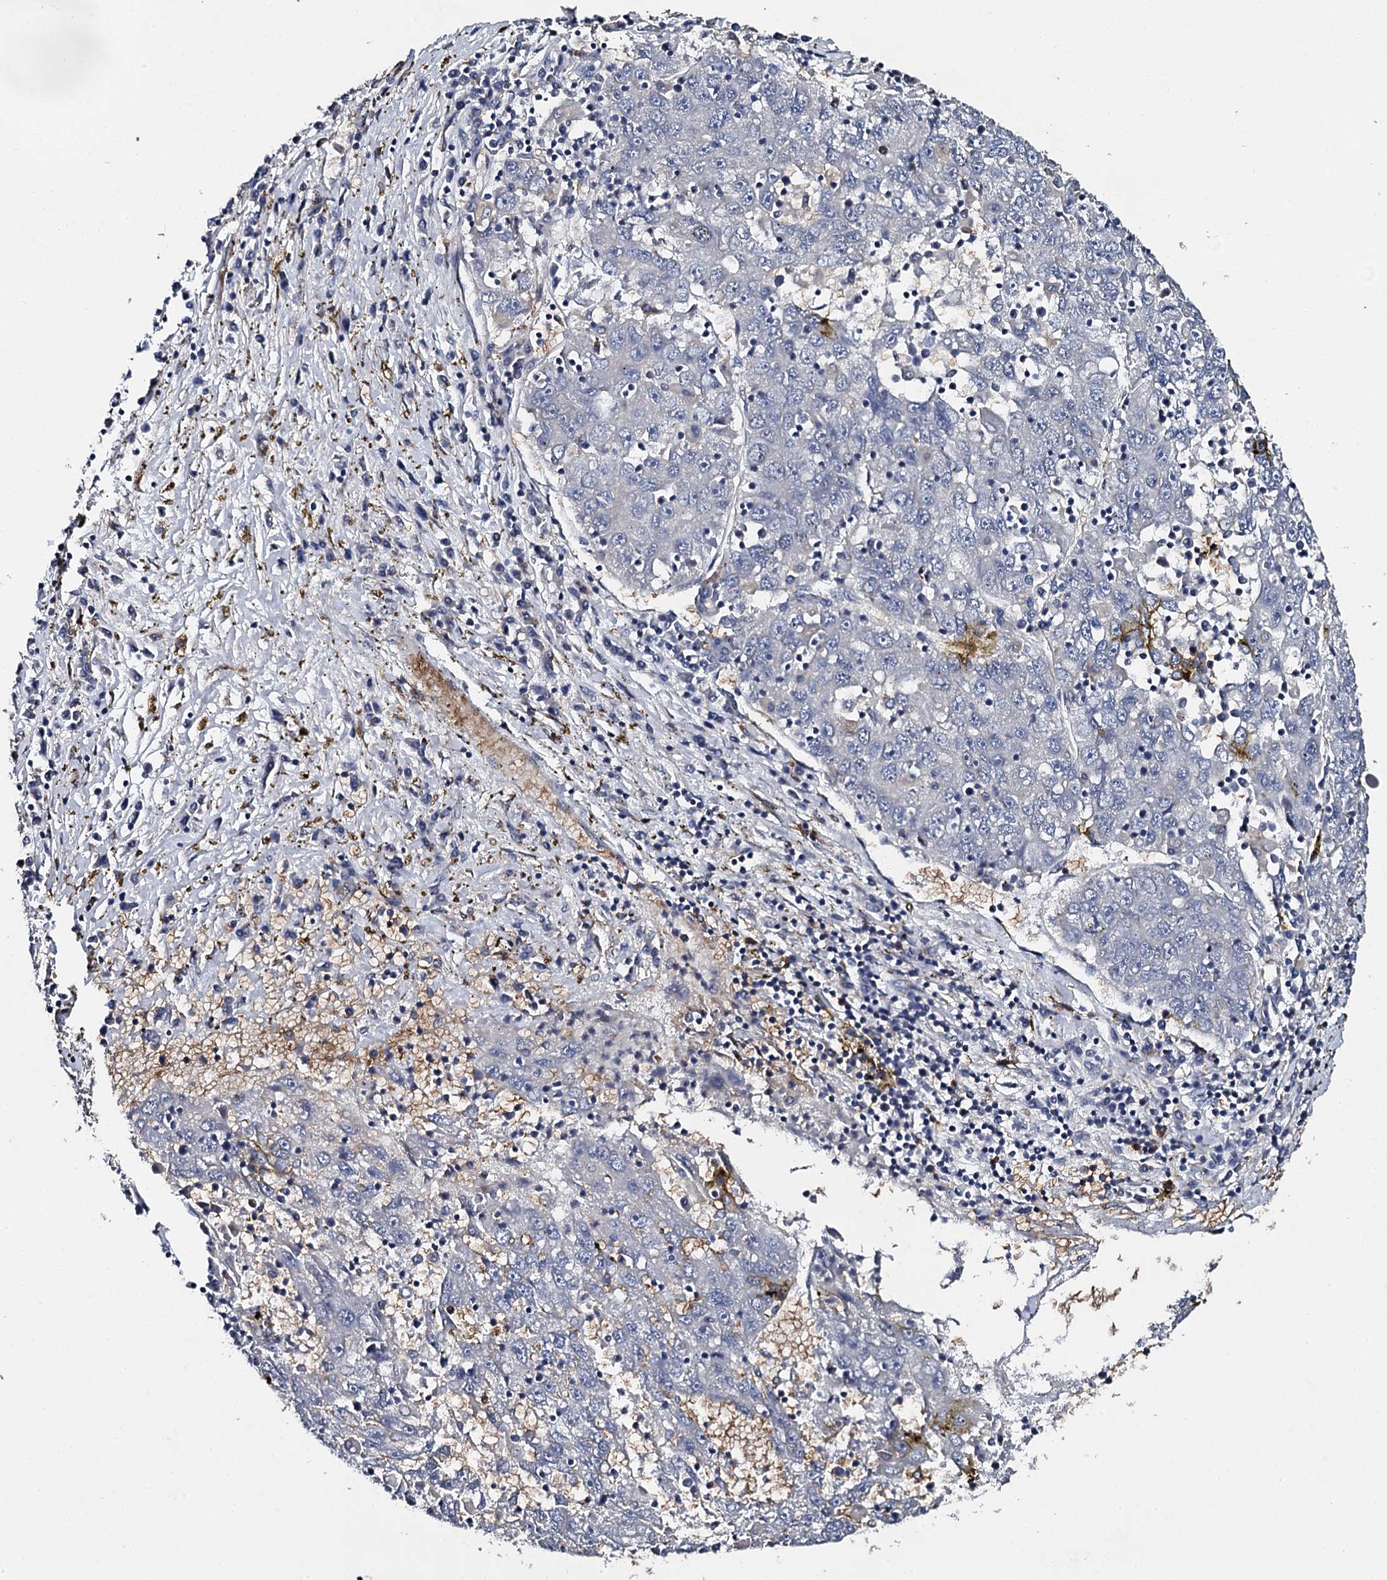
{"staining": {"intensity": "negative", "quantity": "none", "location": "none"}, "tissue": "liver cancer", "cell_type": "Tumor cells", "image_type": "cancer", "snomed": [{"axis": "morphology", "description": "Carcinoma, Hepatocellular, NOS"}, {"axis": "topography", "description": "Liver"}], "caption": "Immunohistochemical staining of liver cancer (hepatocellular carcinoma) exhibits no significant expression in tumor cells.", "gene": "LRRC28", "patient": {"sex": "male", "age": 49}}